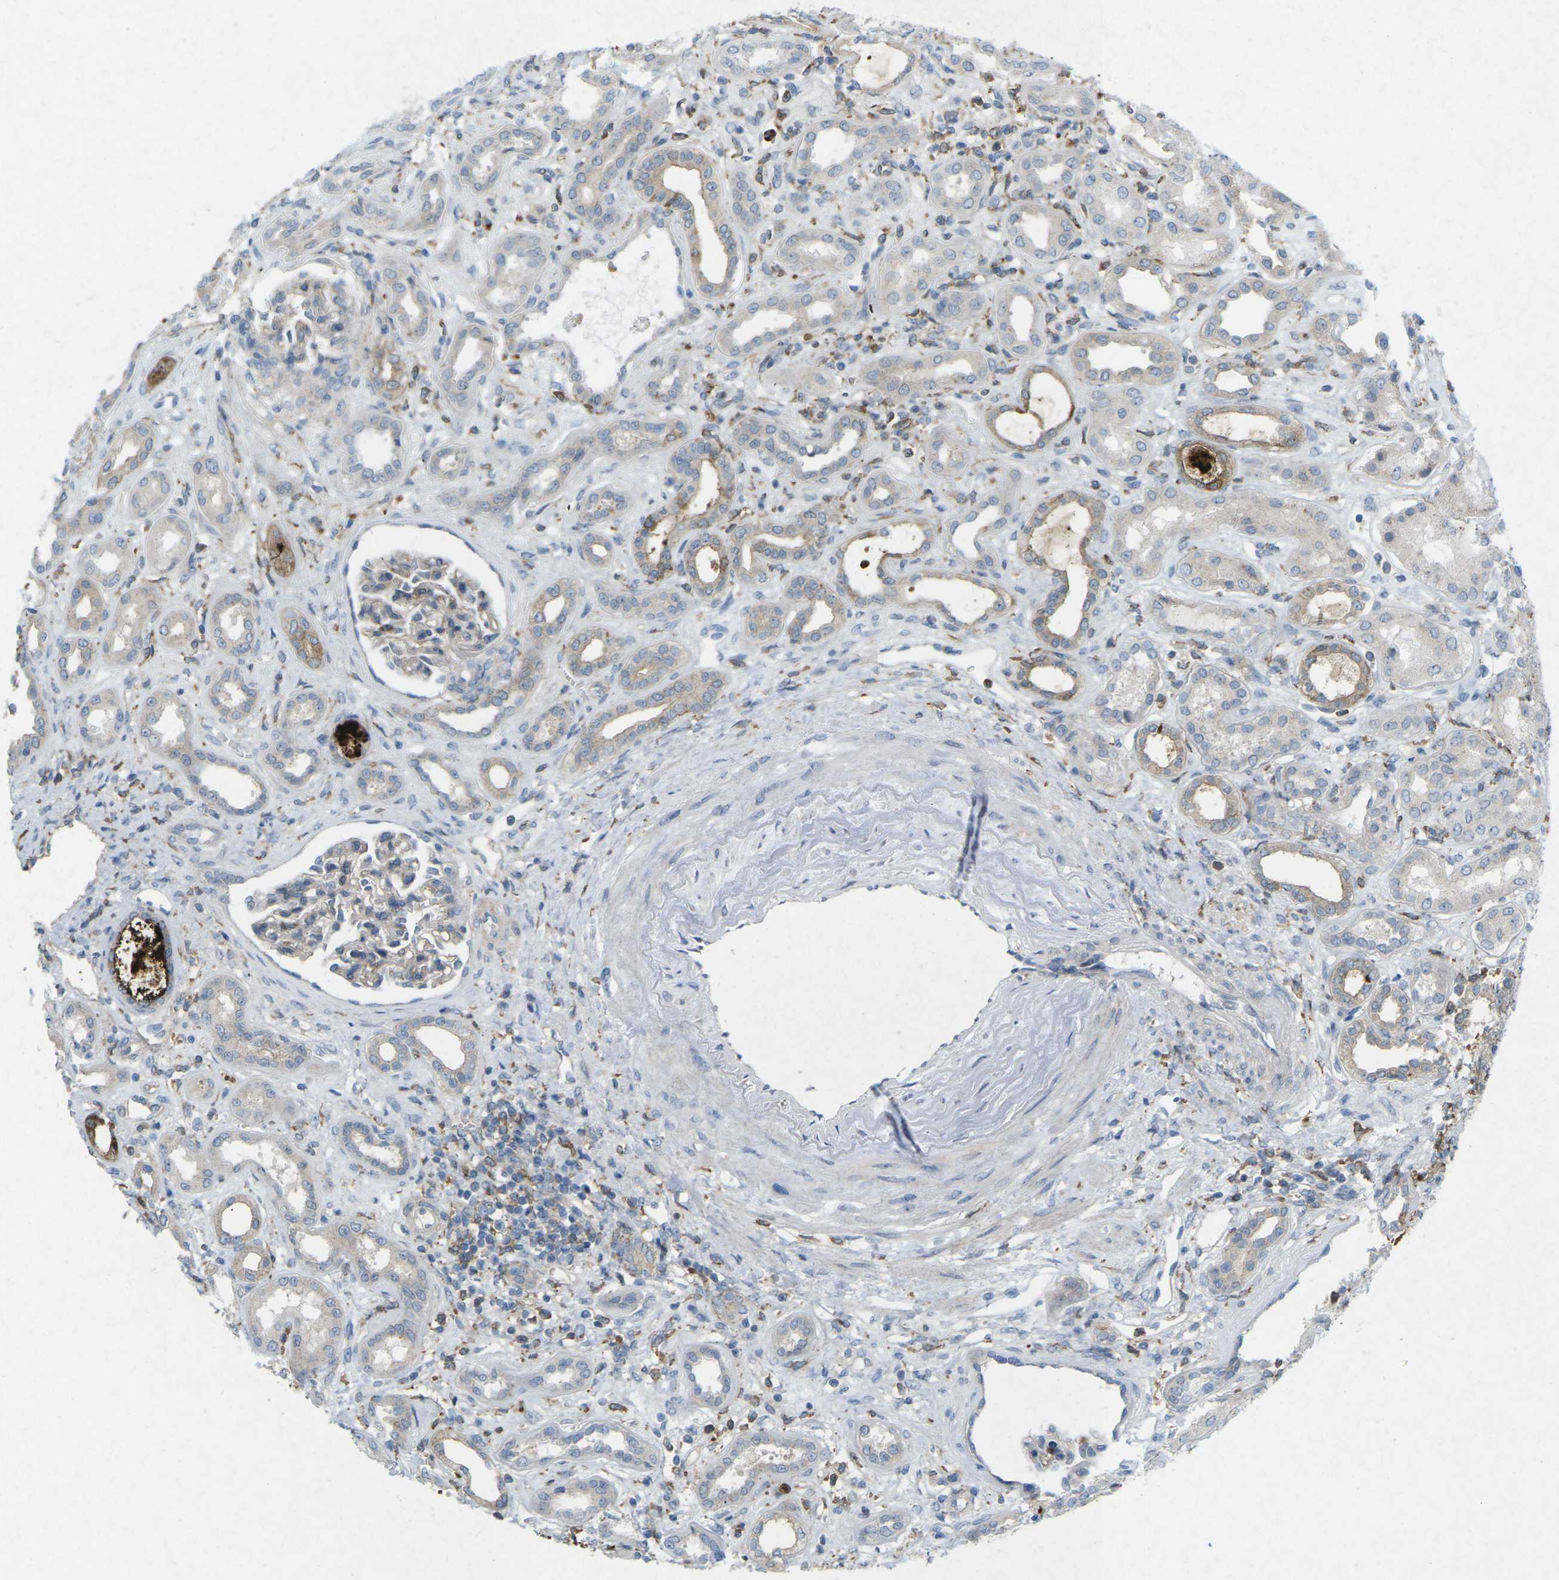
{"staining": {"intensity": "weak", "quantity": "<25%", "location": "cytoplasmic/membranous"}, "tissue": "kidney", "cell_type": "Cells in glomeruli", "image_type": "normal", "snomed": [{"axis": "morphology", "description": "Normal tissue, NOS"}, {"axis": "topography", "description": "Kidney"}], "caption": "Immunohistochemistry image of unremarkable kidney: human kidney stained with DAB displays no significant protein staining in cells in glomeruli. (DAB (3,3'-diaminobenzidine) IHC with hematoxylin counter stain).", "gene": "STK11", "patient": {"sex": "male", "age": 59}}